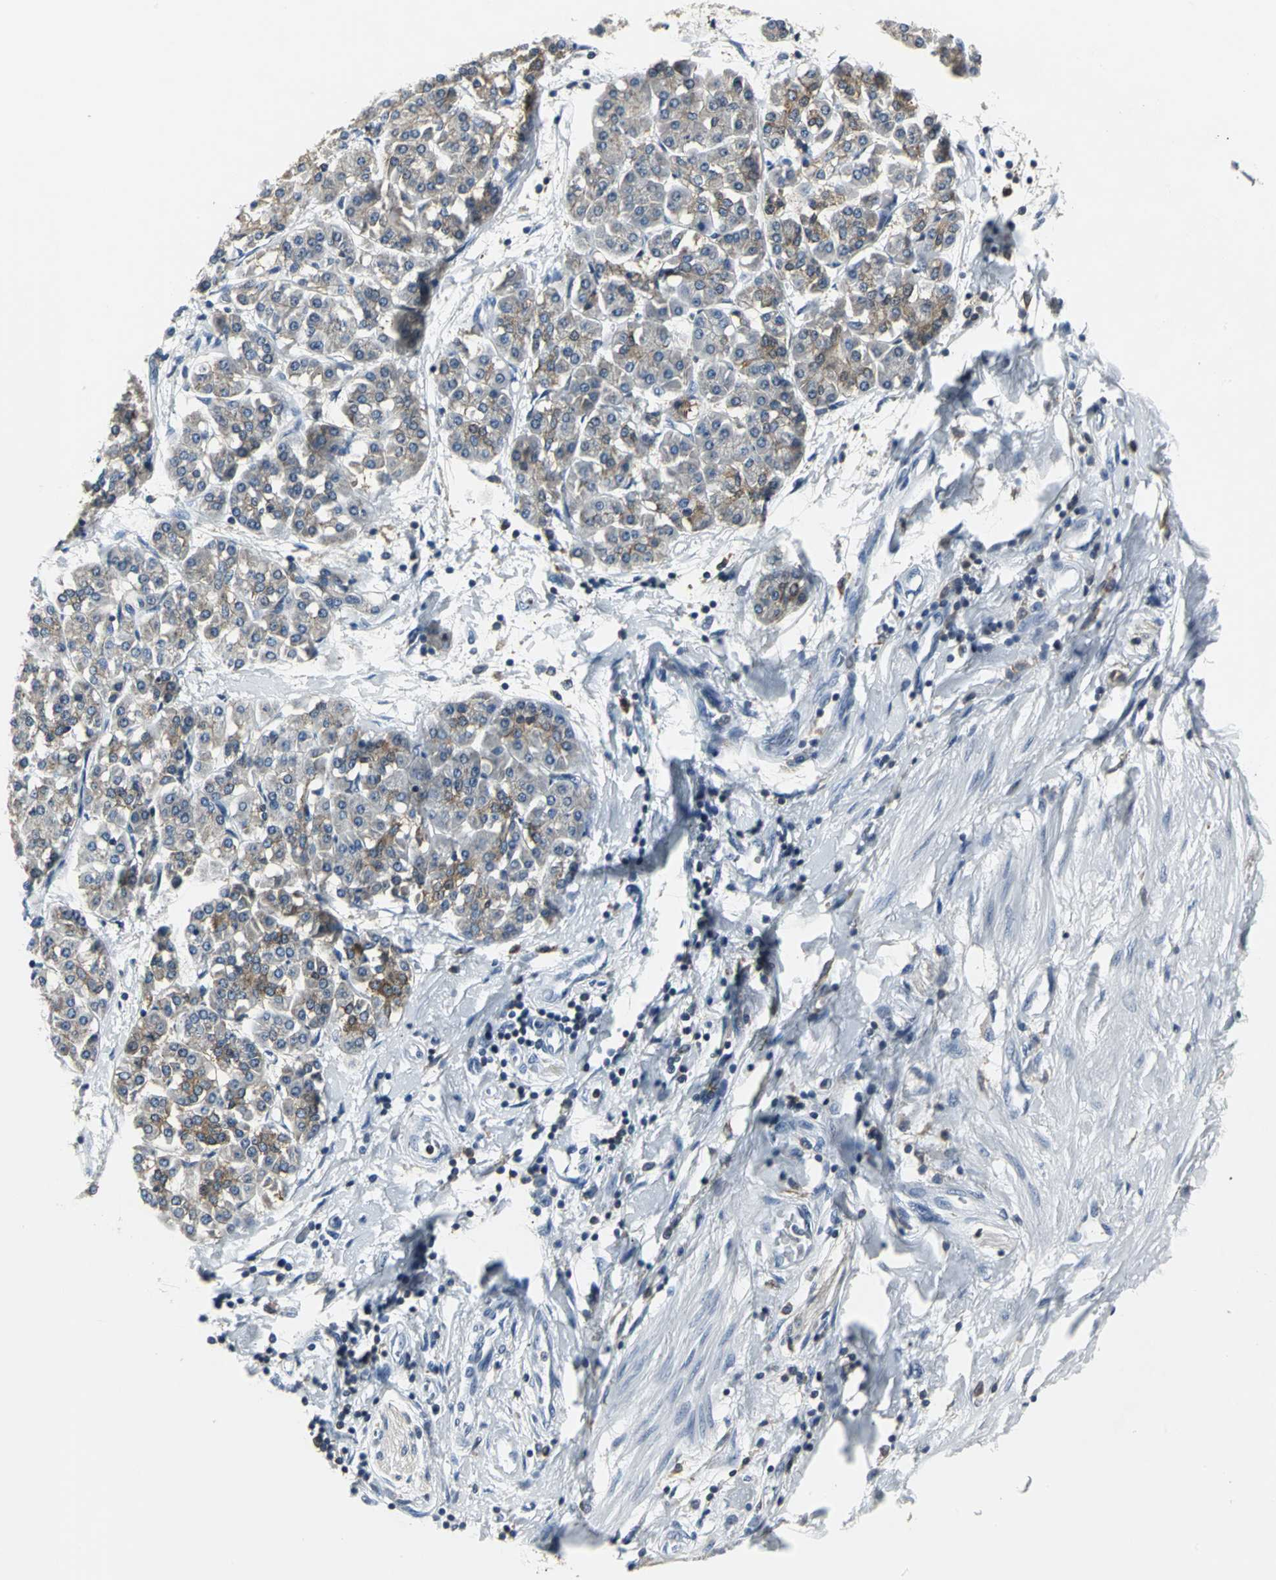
{"staining": {"intensity": "moderate", "quantity": ">75%", "location": "cytoplasmic/membranous"}, "tissue": "pancreatic cancer", "cell_type": "Tumor cells", "image_type": "cancer", "snomed": [{"axis": "morphology", "description": "Adenocarcinoma, NOS"}, {"axis": "topography", "description": "Pancreas"}], "caption": "Immunohistochemistry micrograph of neoplastic tissue: pancreatic cancer stained using immunohistochemistry (IHC) exhibits medium levels of moderate protein expression localized specifically in the cytoplasmic/membranous of tumor cells, appearing as a cytoplasmic/membranous brown color.", "gene": "IQGAP2", "patient": {"sex": "female", "age": 48}}